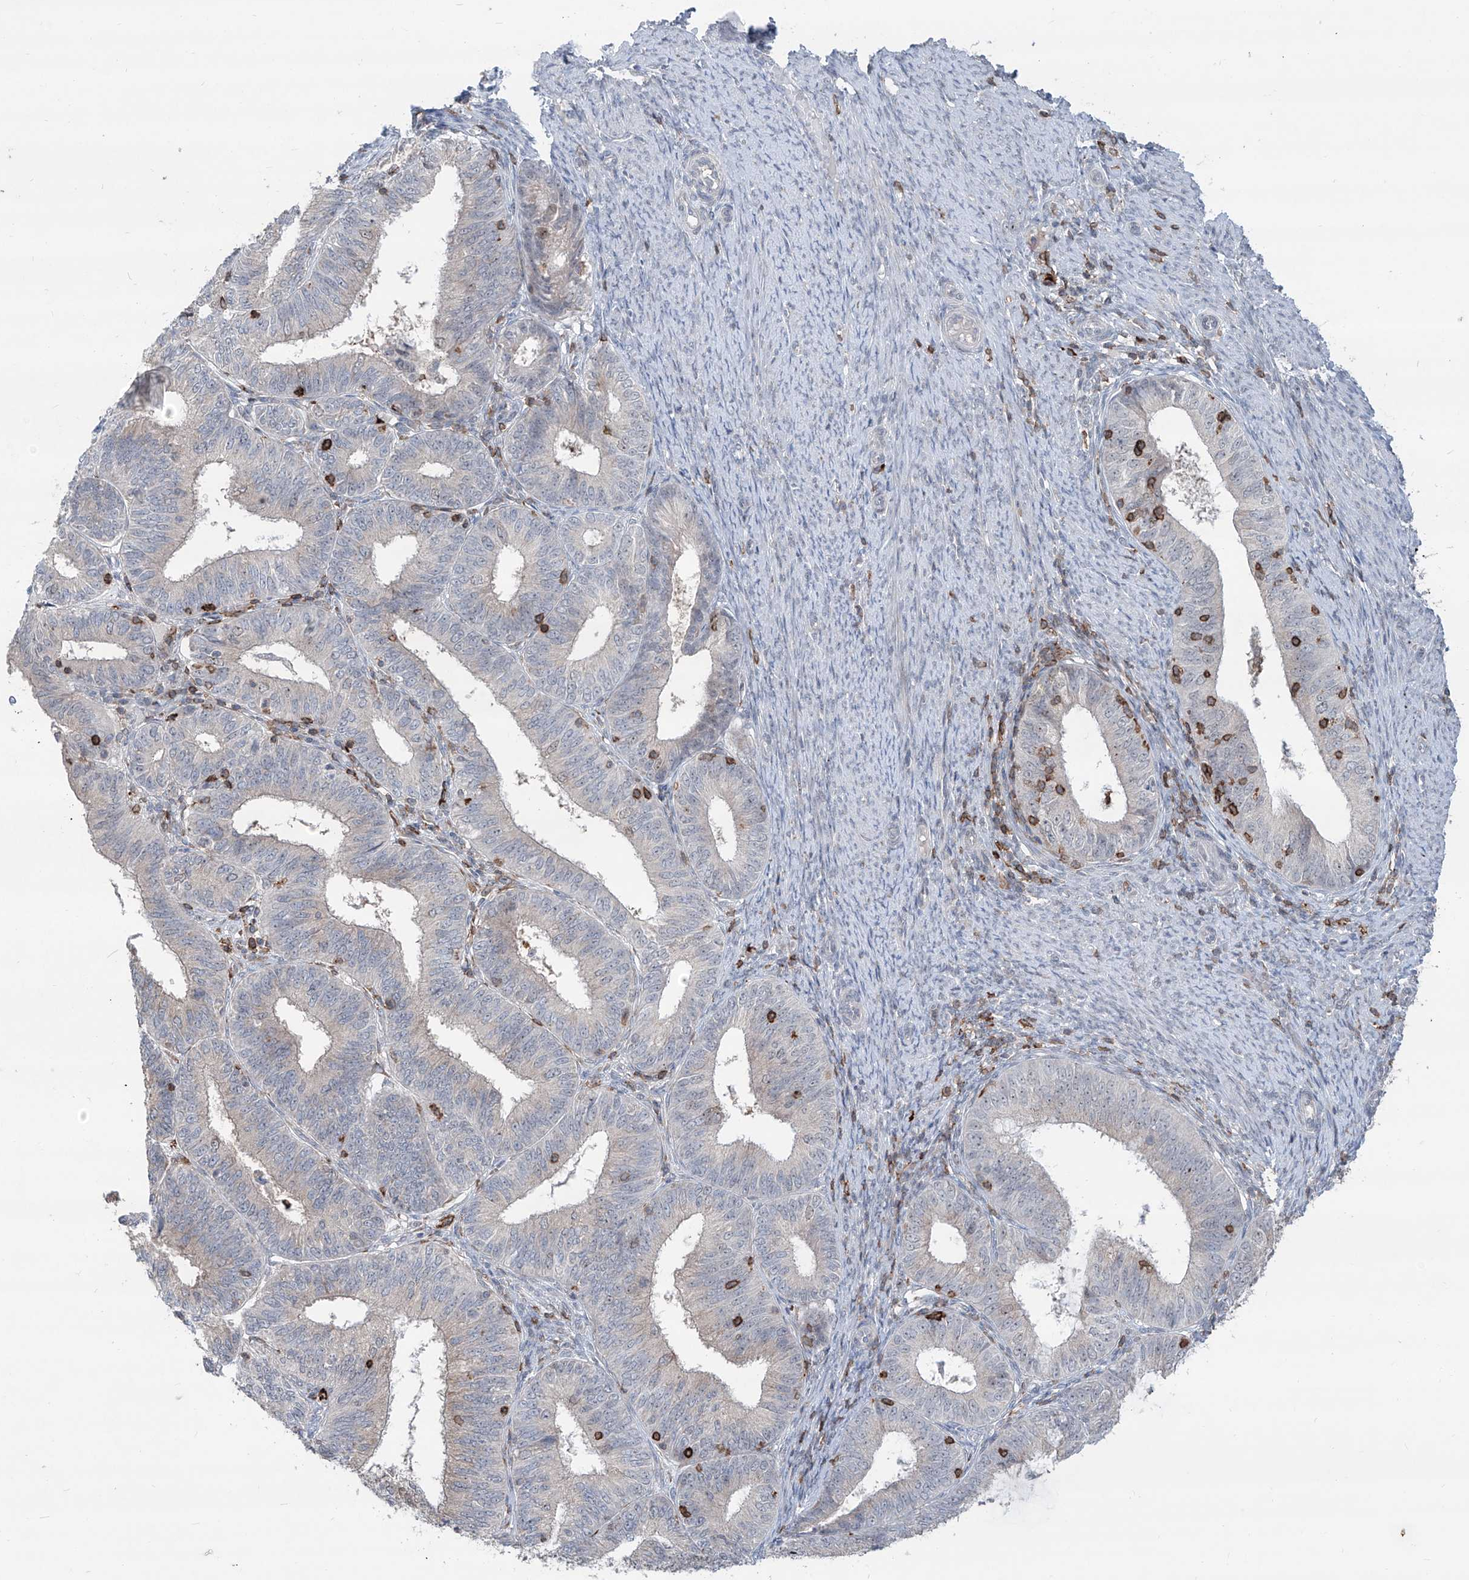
{"staining": {"intensity": "negative", "quantity": "none", "location": "none"}, "tissue": "endometrial cancer", "cell_type": "Tumor cells", "image_type": "cancer", "snomed": [{"axis": "morphology", "description": "Adenocarcinoma, NOS"}, {"axis": "topography", "description": "Endometrium"}], "caption": "The immunohistochemistry micrograph has no significant expression in tumor cells of endometrial cancer tissue.", "gene": "ZBTB48", "patient": {"sex": "female", "age": 51}}